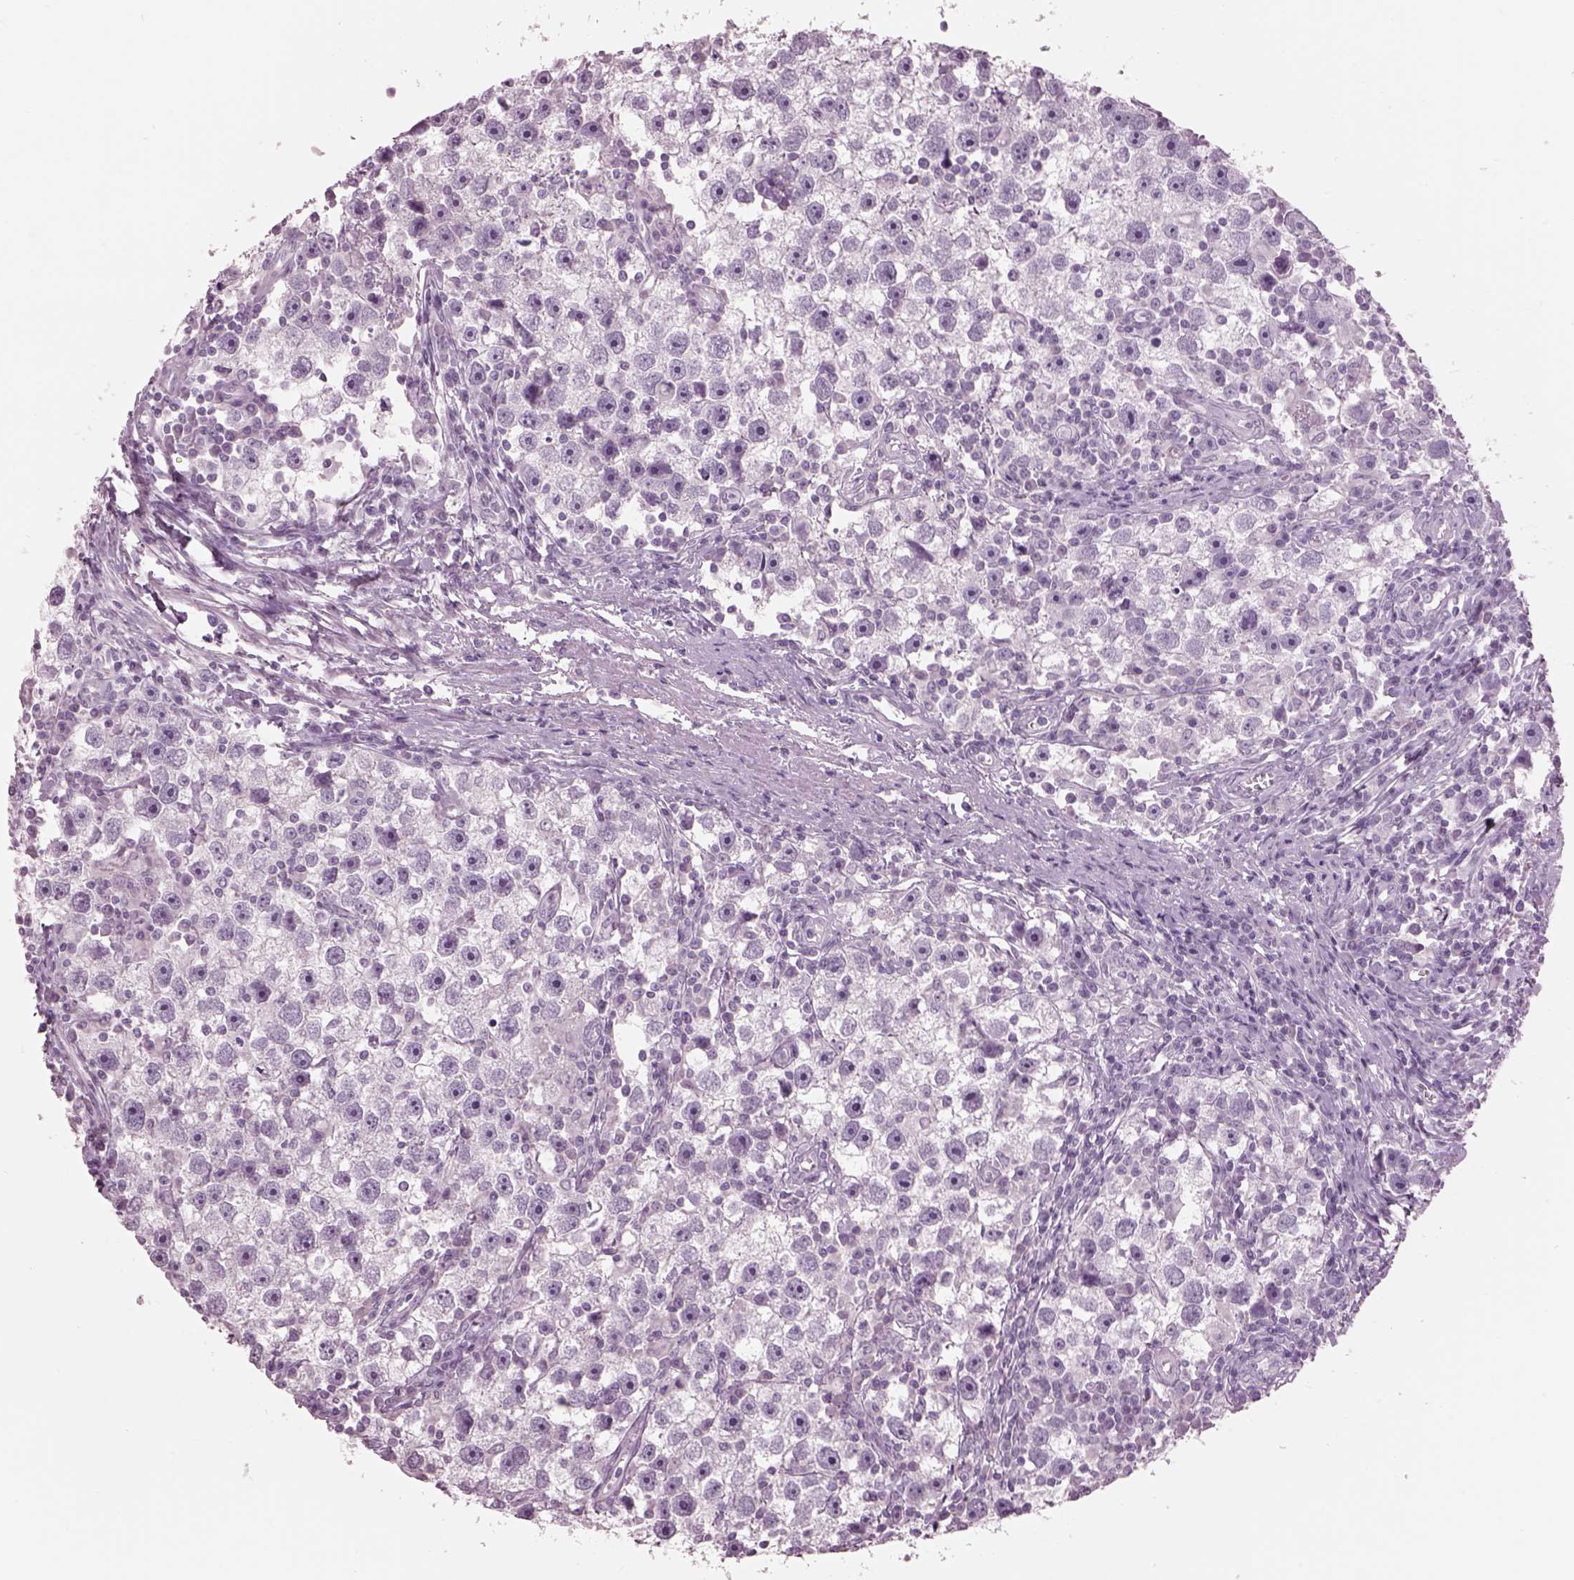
{"staining": {"intensity": "negative", "quantity": "none", "location": "none"}, "tissue": "testis cancer", "cell_type": "Tumor cells", "image_type": "cancer", "snomed": [{"axis": "morphology", "description": "Seminoma, NOS"}, {"axis": "topography", "description": "Testis"}], "caption": "A high-resolution image shows immunohistochemistry (IHC) staining of seminoma (testis), which shows no significant expression in tumor cells. Brightfield microscopy of immunohistochemistry stained with DAB (brown) and hematoxylin (blue), captured at high magnification.", "gene": "PACRG", "patient": {"sex": "male", "age": 30}}